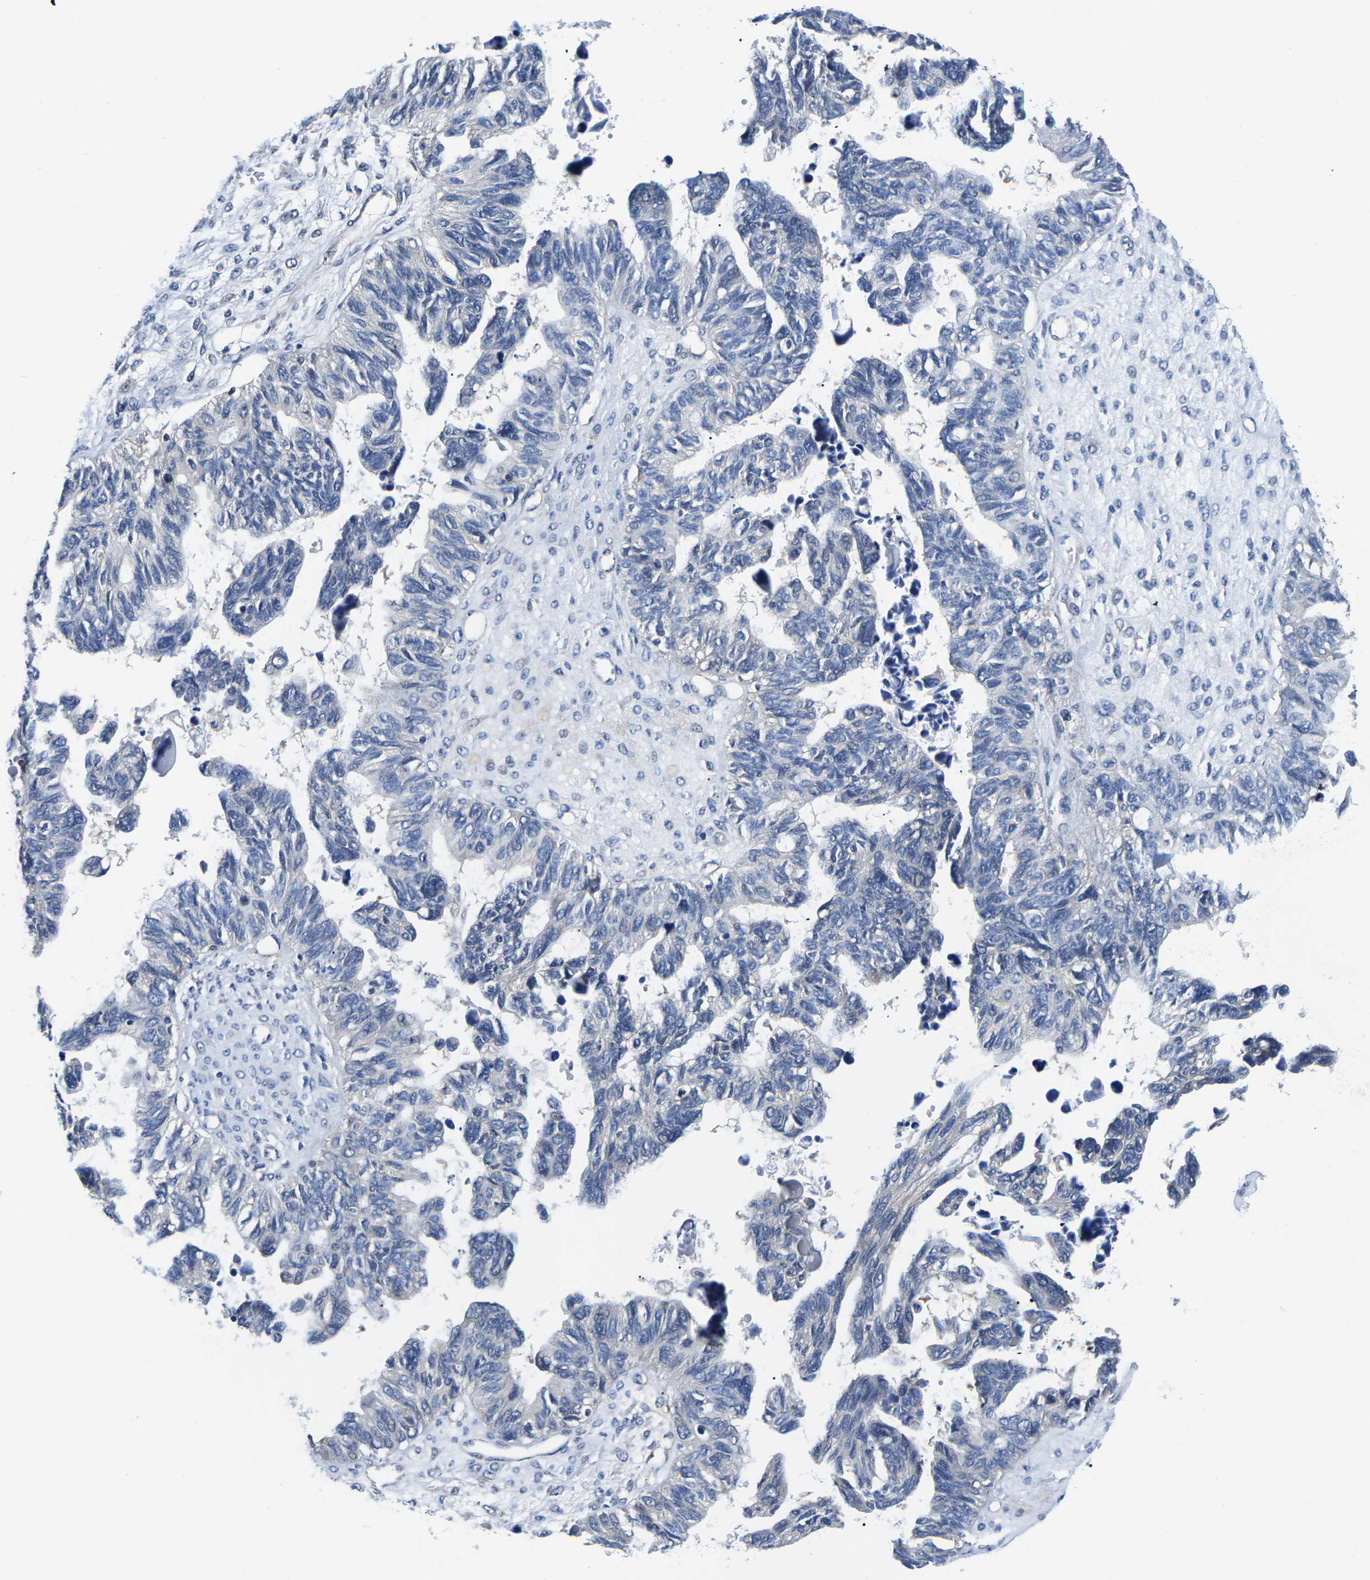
{"staining": {"intensity": "negative", "quantity": "none", "location": "none"}, "tissue": "ovarian cancer", "cell_type": "Tumor cells", "image_type": "cancer", "snomed": [{"axis": "morphology", "description": "Cystadenocarcinoma, serous, NOS"}, {"axis": "topography", "description": "Ovary"}], "caption": "The immunohistochemistry (IHC) image has no significant staining in tumor cells of ovarian serous cystadenocarcinoma tissue. Brightfield microscopy of IHC stained with DAB (brown) and hematoxylin (blue), captured at high magnification.", "gene": "GSK3B", "patient": {"sex": "female", "age": 79}}